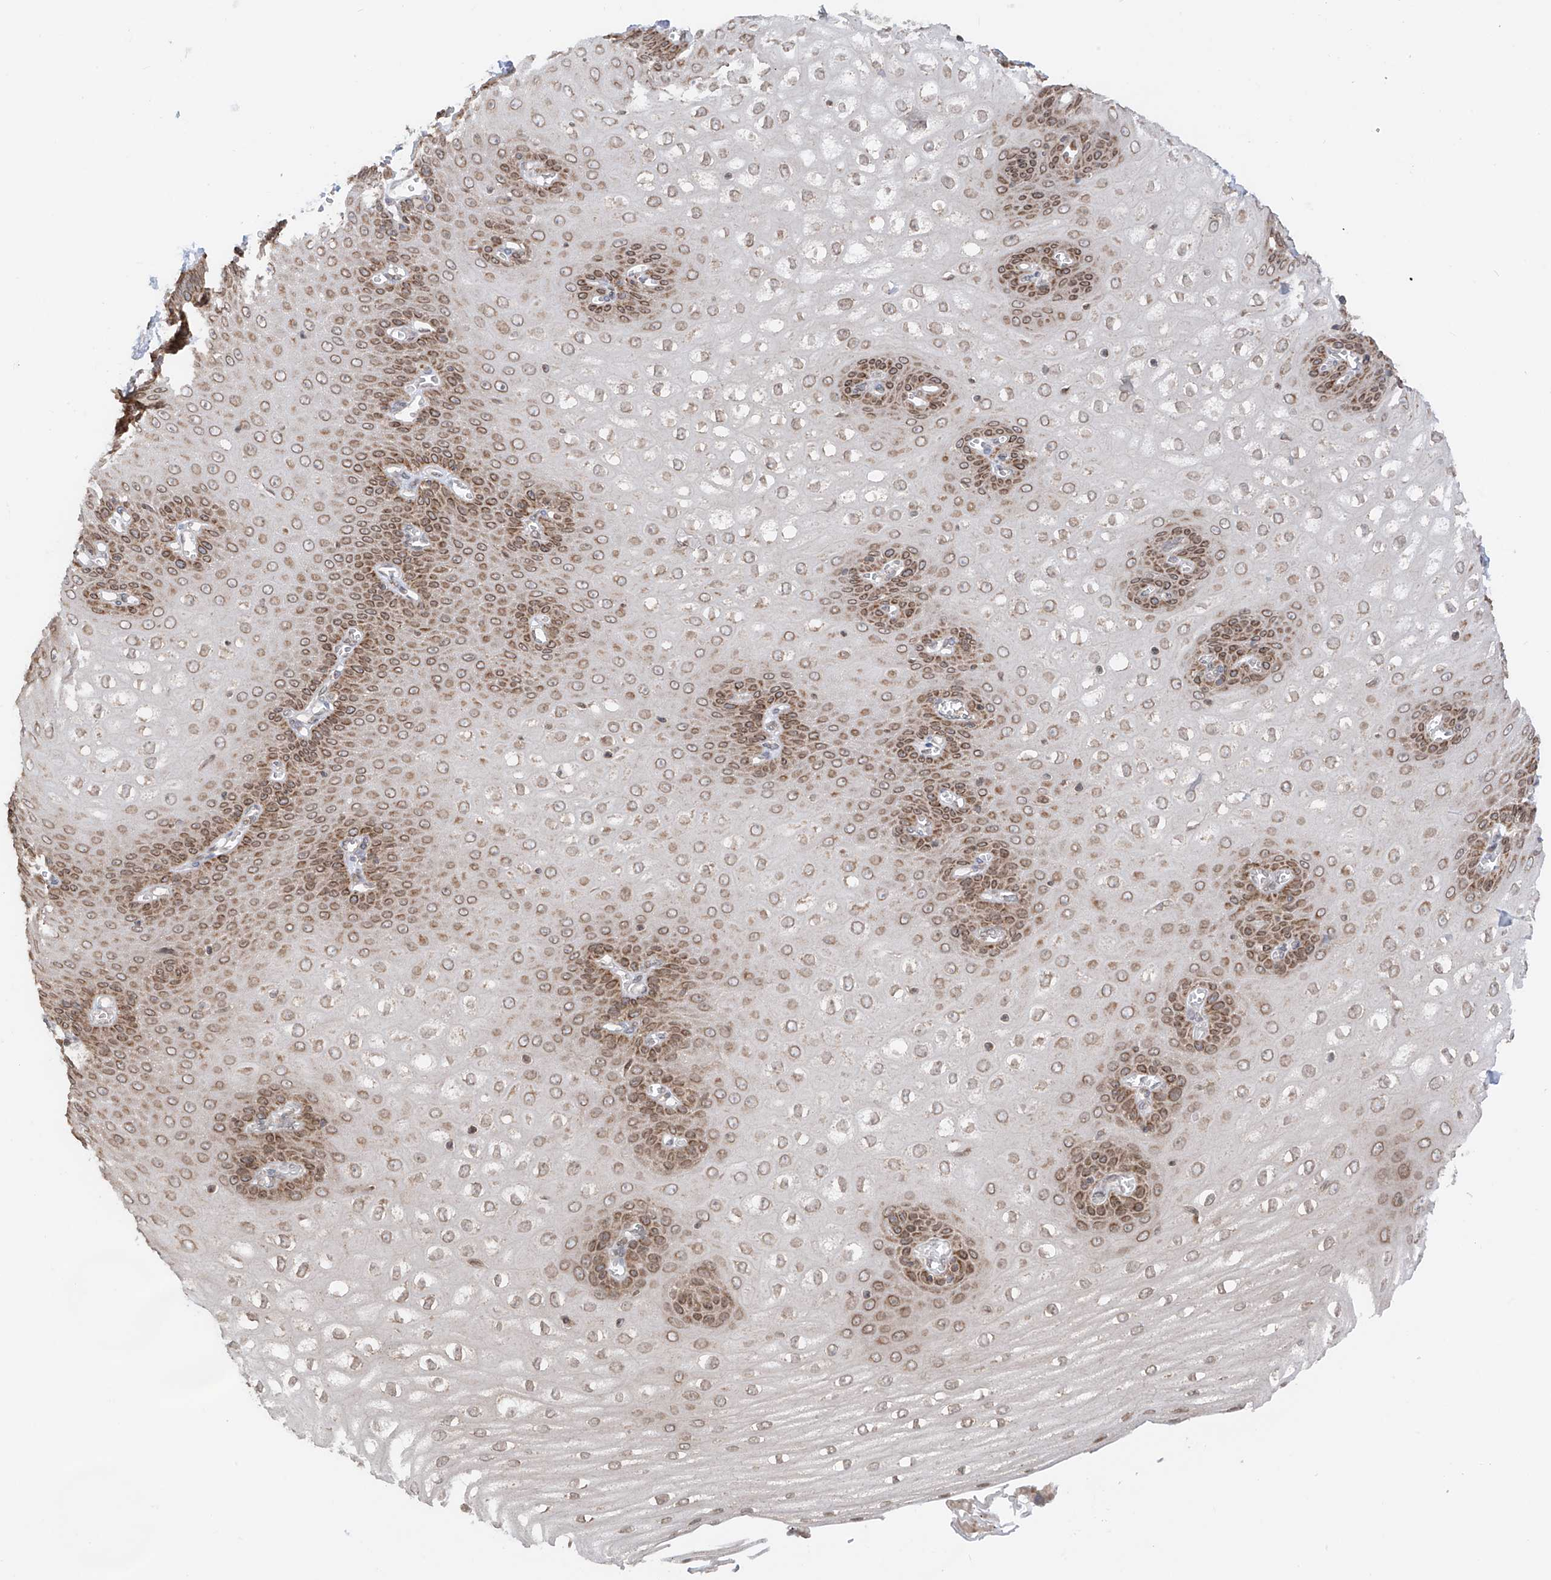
{"staining": {"intensity": "strong", "quantity": "25%-75%", "location": "cytoplasmic/membranous,nuclear"}, "tissue": "esophagus", "cell_type": "Squamous epithelial cells", "image_type": "normal", "snomed": [{"axis": "morphology", "description": "Normal tissue, NOS"}, {"axis": "topography", "description": "Esophagus"}], "caption": "Brown immunohistochemical staining in benign esophagus shows strong cytoplasmic/membranous,nuclear expression in about 25%-75% of squamous epithelial cells. The staining is performed using DAB (3,3'-diaminobenzidine) brown chromogen to label protein expression. The nuclei are counter-stained blue using hematoxylin.", "gene": "AHCTF1", "patient": {"sex": "male", "age": 60}}